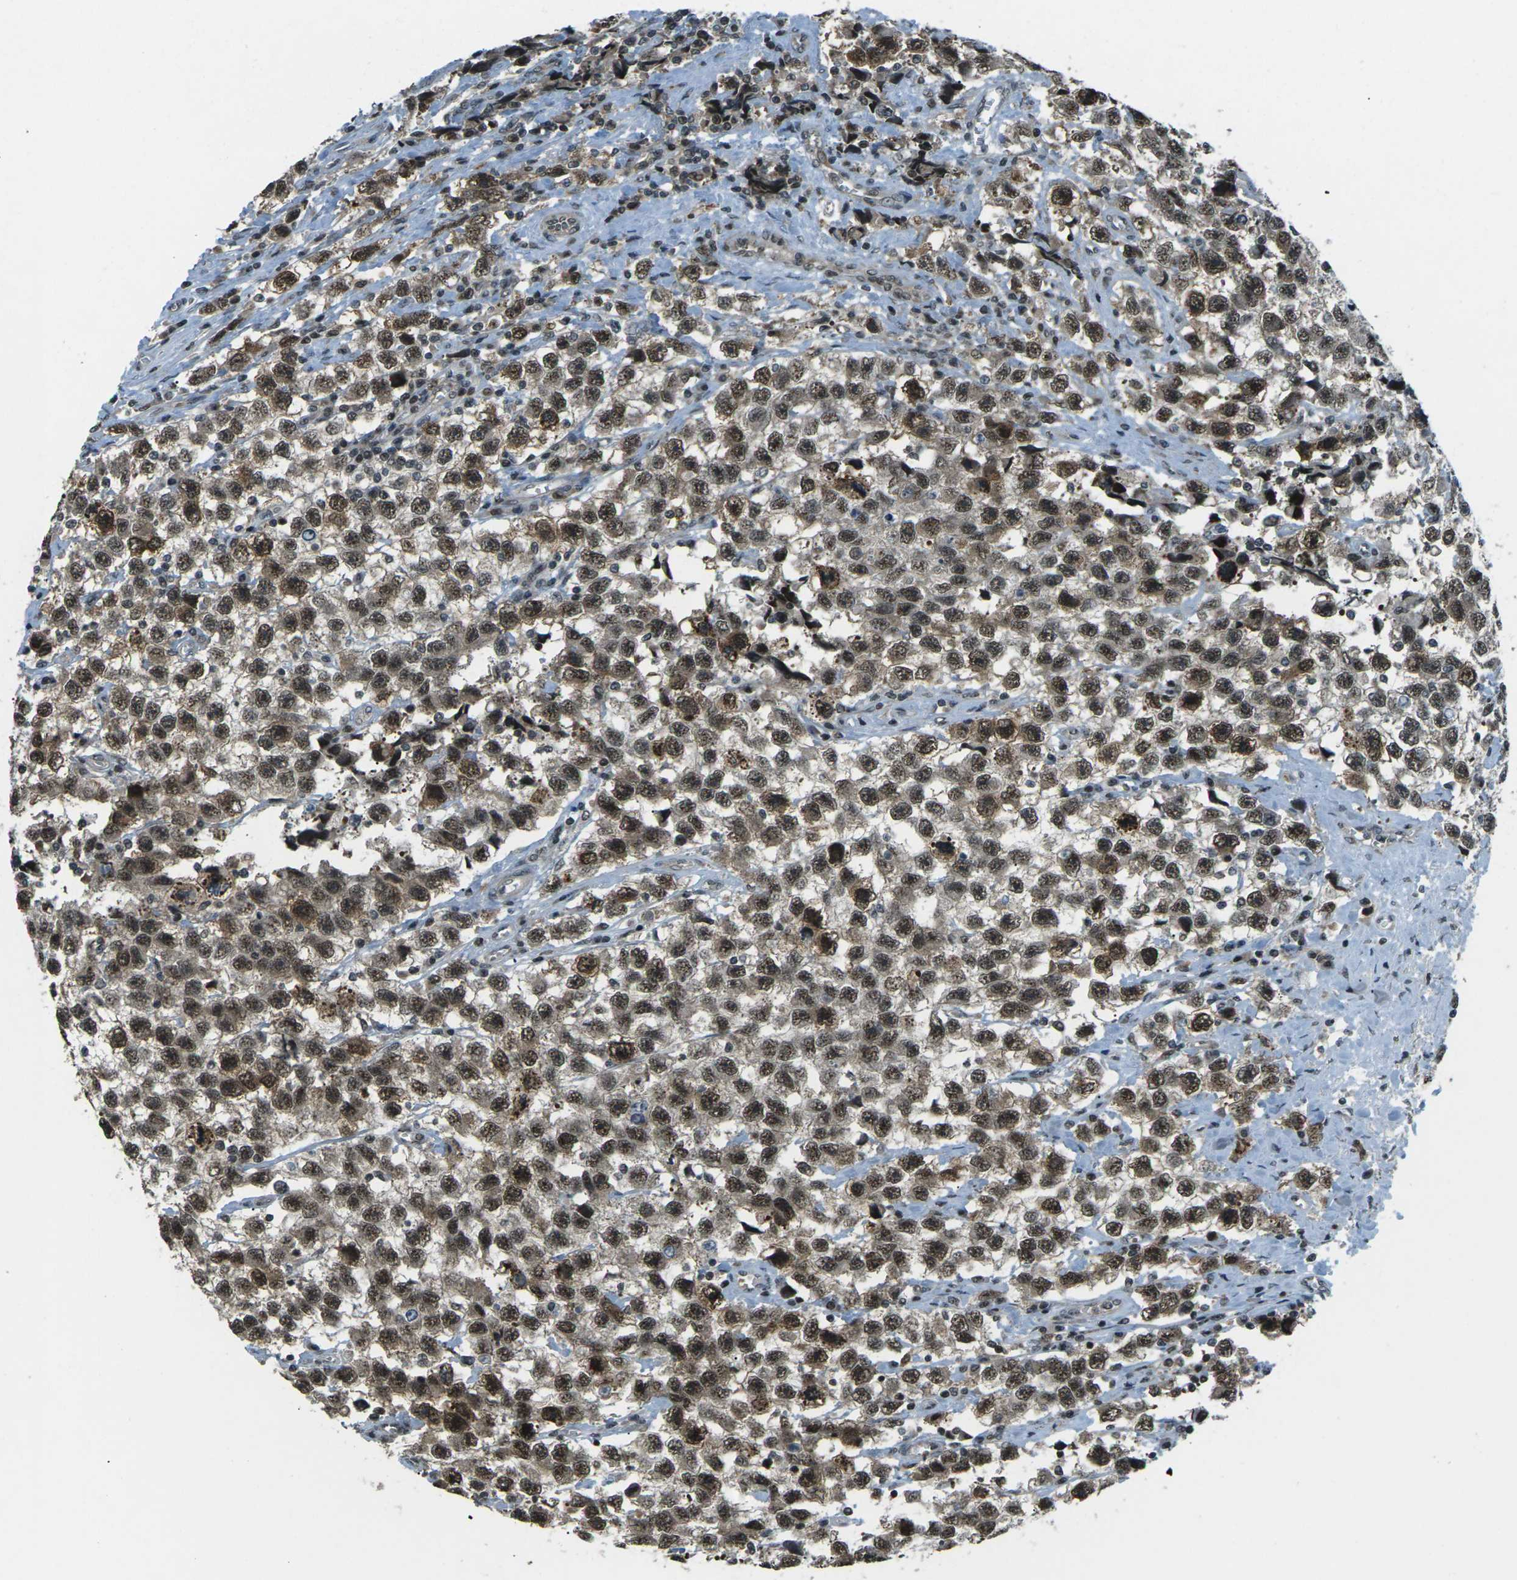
{"staining": {"intensity": "strong", "quantity": ">75%", "location": "cytoplasmic/membranous,nuclear"}, "tissue": "testis cancer", "cell_type": "Tumor cells", "image_type": "cancer", "snomed": [{"axis": "morphology", "description": "Seminoma, NOS"}, {"axis": "topography", "description": "Testis"}], "caption": "Testis cancer (seminoma) was stained to show a protein in brown. There is high levels of strong cytoplasmic/membranous and nuclear positivity in about >75% of tumor cells. (DAB = brown stain, brightfield microscopy at high magnification).", "gene": "UBE2S", "patient": {"sex": "male", "age": 33}}